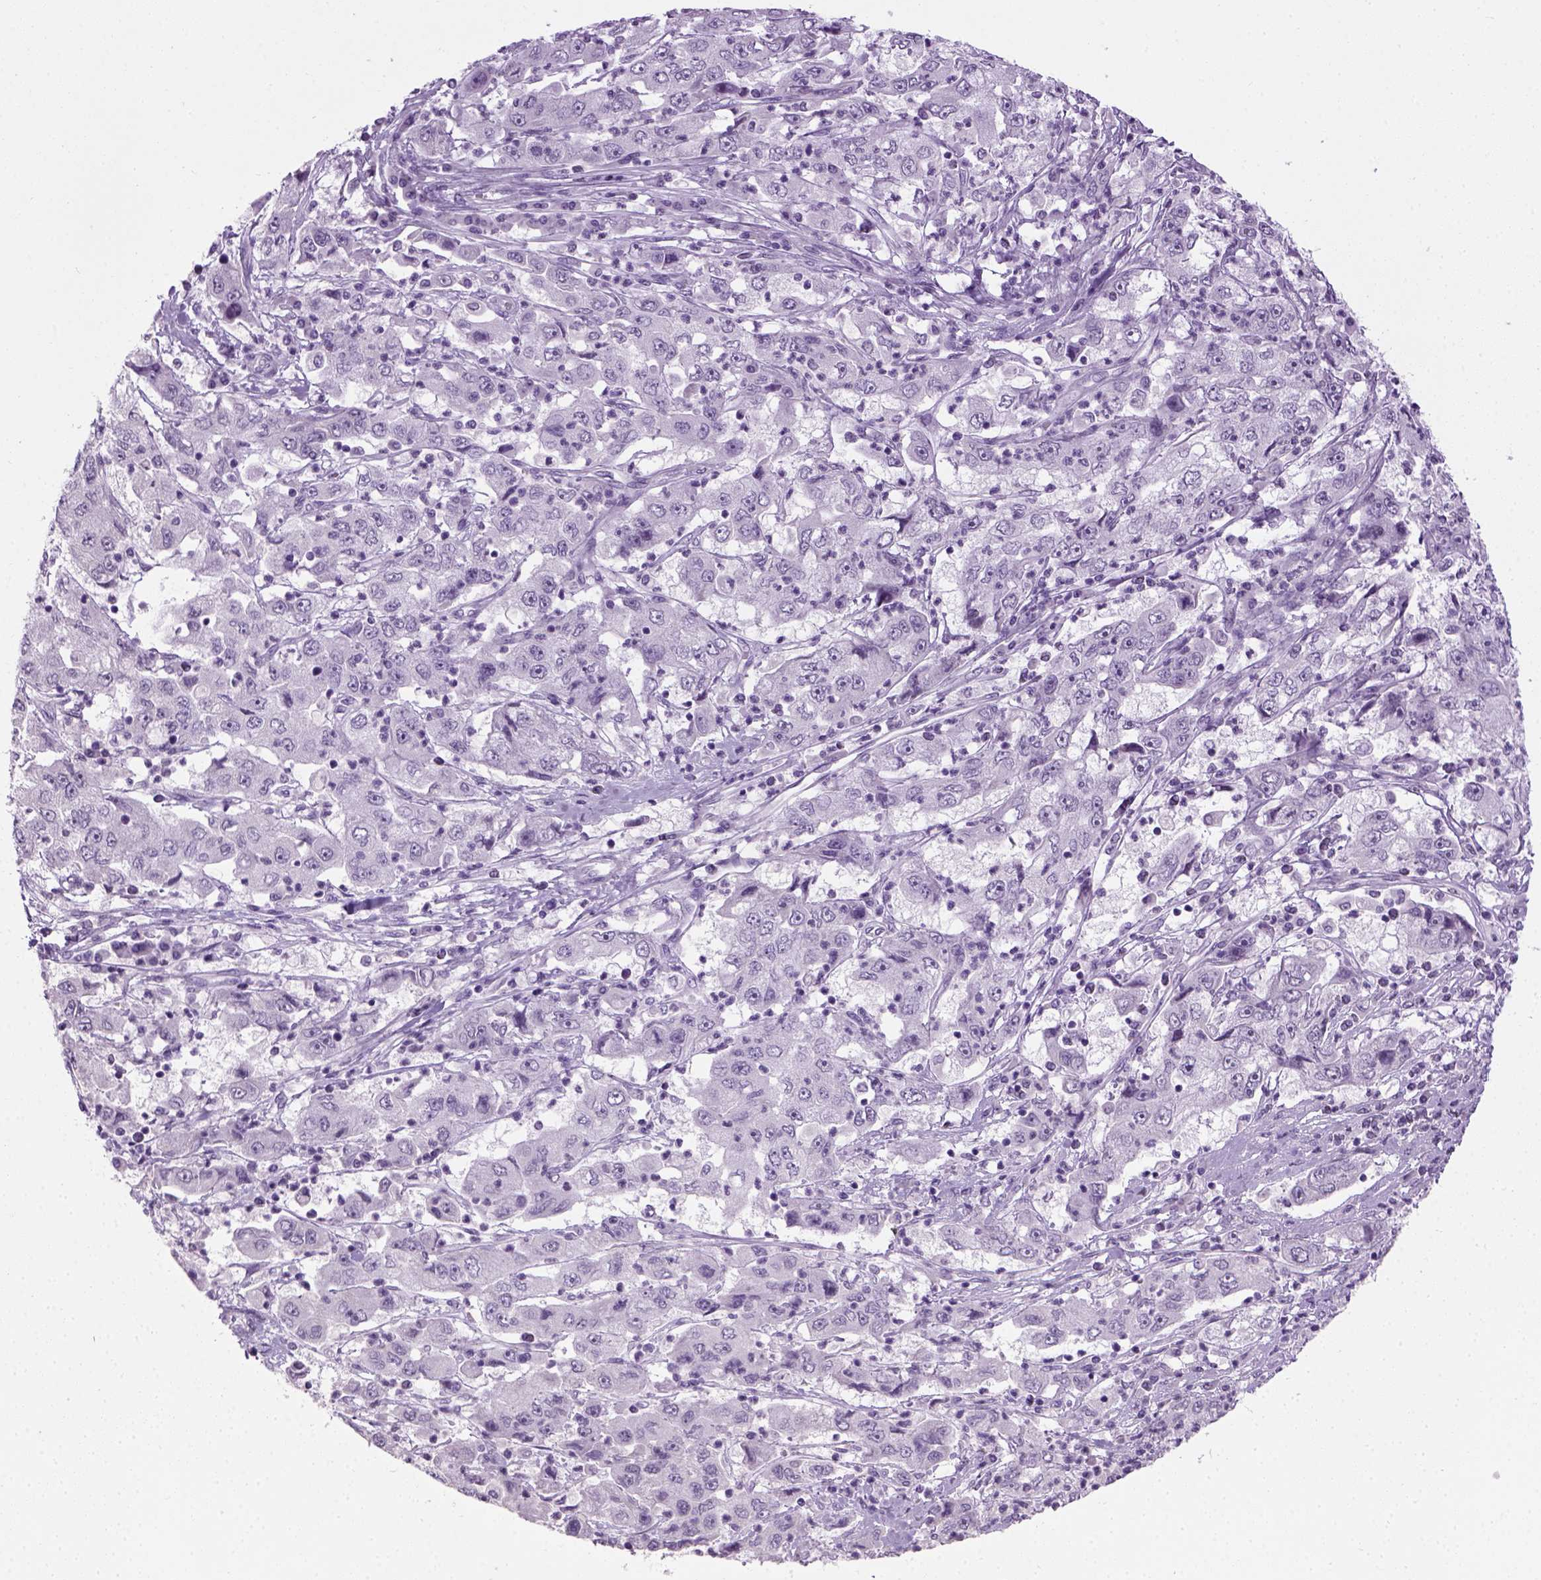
{"staining": {"intensity": "negative", "quantity": "none", "location": "none"}, "tissue": "cervical cancer", "cell_type": "Tumor cells", "image_type": "cancer", "snomed": [{"axis": "morphology", "description": "Squamous cell carcinoma, NOS"}, {"axis": "topography", "description": "Cervix"}], "caption": "A micrograph of cervical squamous cell carcinoma stained for a protein reveals no brown staining in tumor cells.", "gene": "GABRB2", "patient": {"sex": "female", "age": 36}}